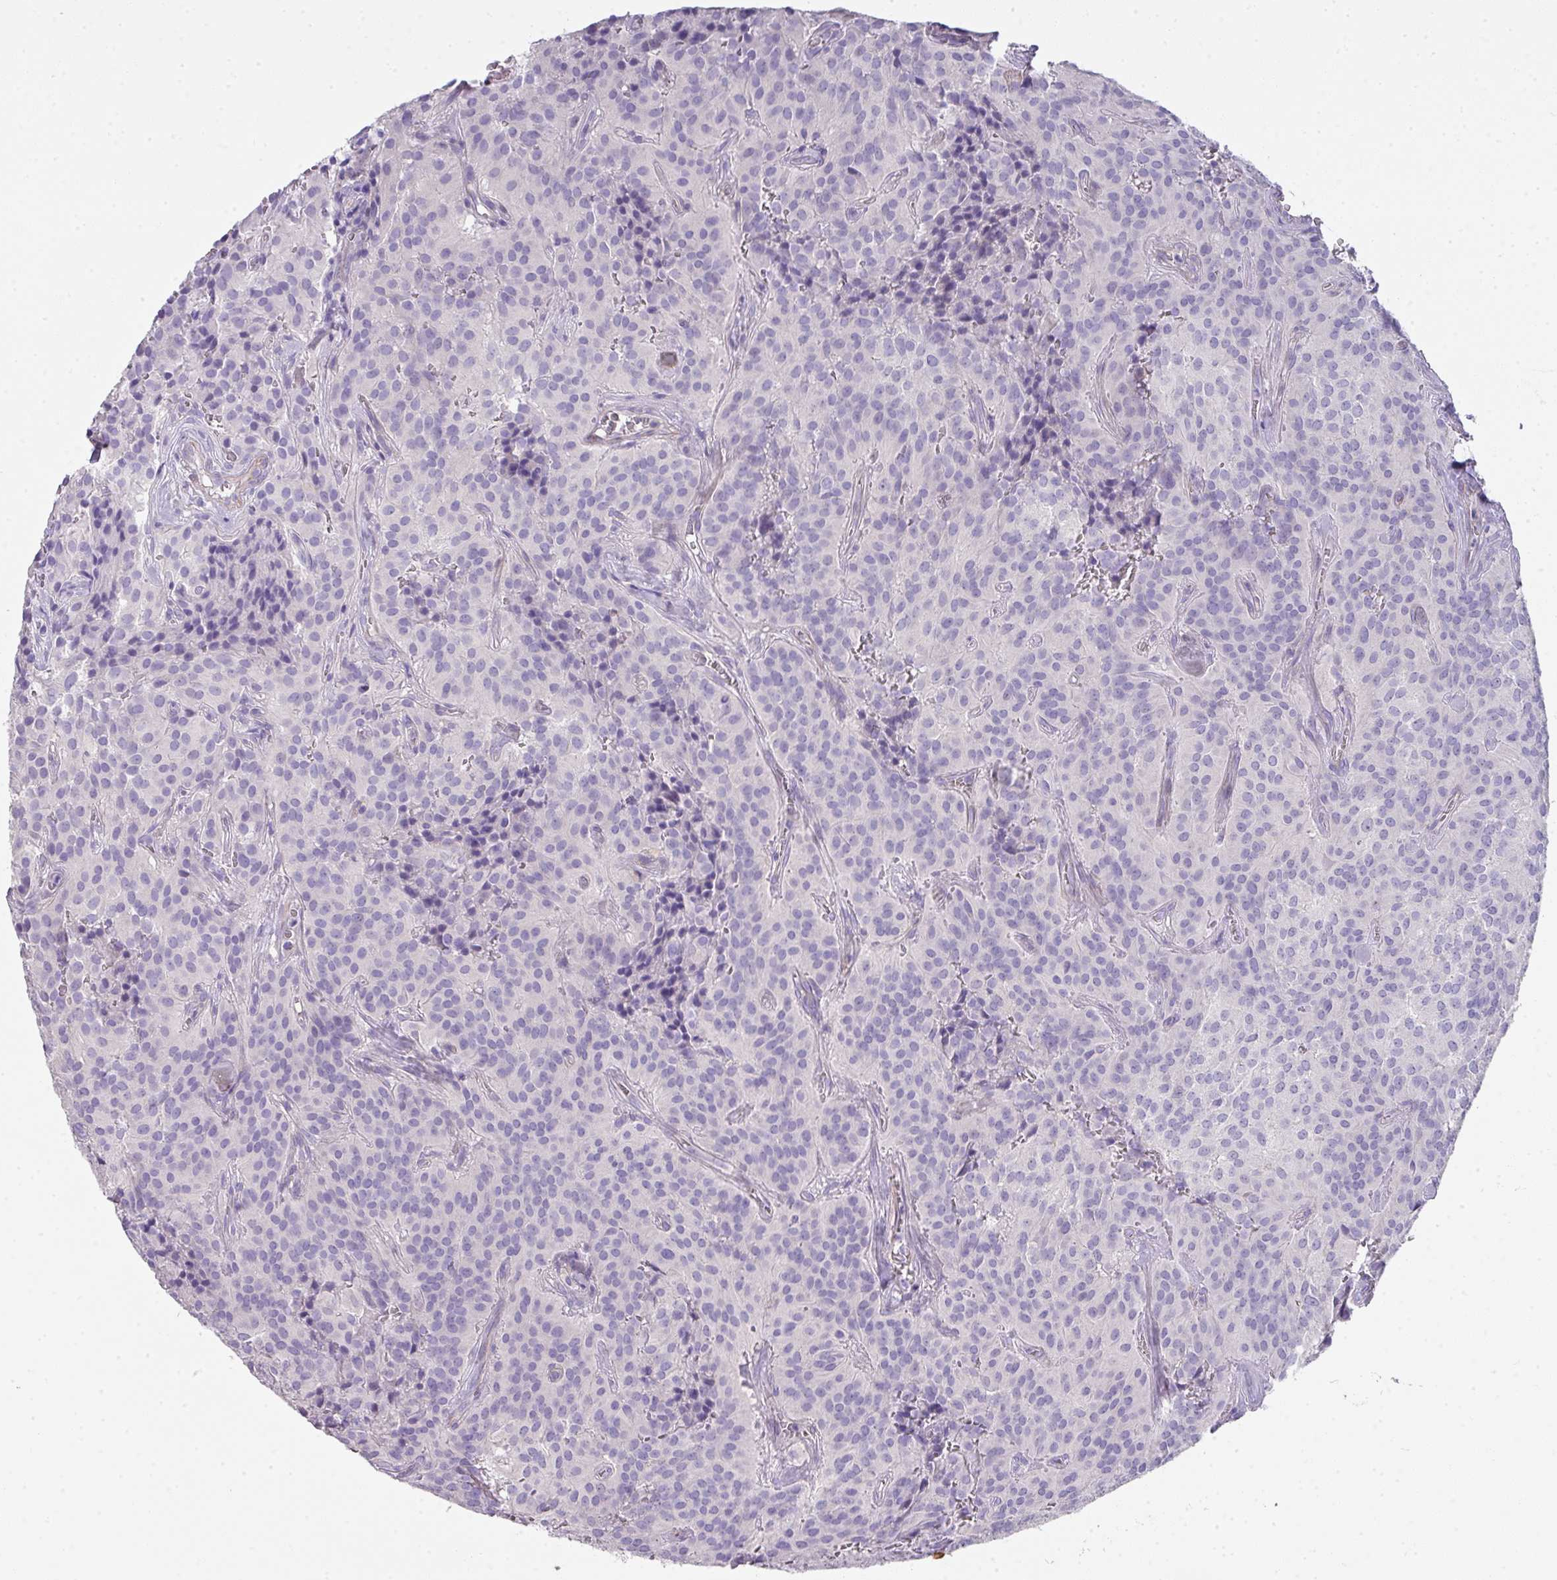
{"staining": {"intensity": "negative", "quantity": "none", "location": "none"}, "tissue": "glioma", "cell_type": "Tumor cells", "image_type": "cancer", "snomed": [{"axis": "morphology", "description": "Glioma, malignant, Low grade"}, {"axis": "topography", "description": "Brain"}], "caption": "Immunohistochemical staining of human low-grade glioma (malignant) exhibits no significant staining in tumor cells. (DAB immunohistochemistry (IHC) visualized using brightfield microscopy, high magnification).", "gene": "GLI4", "patient": {"sex": "male", "age": 42}}